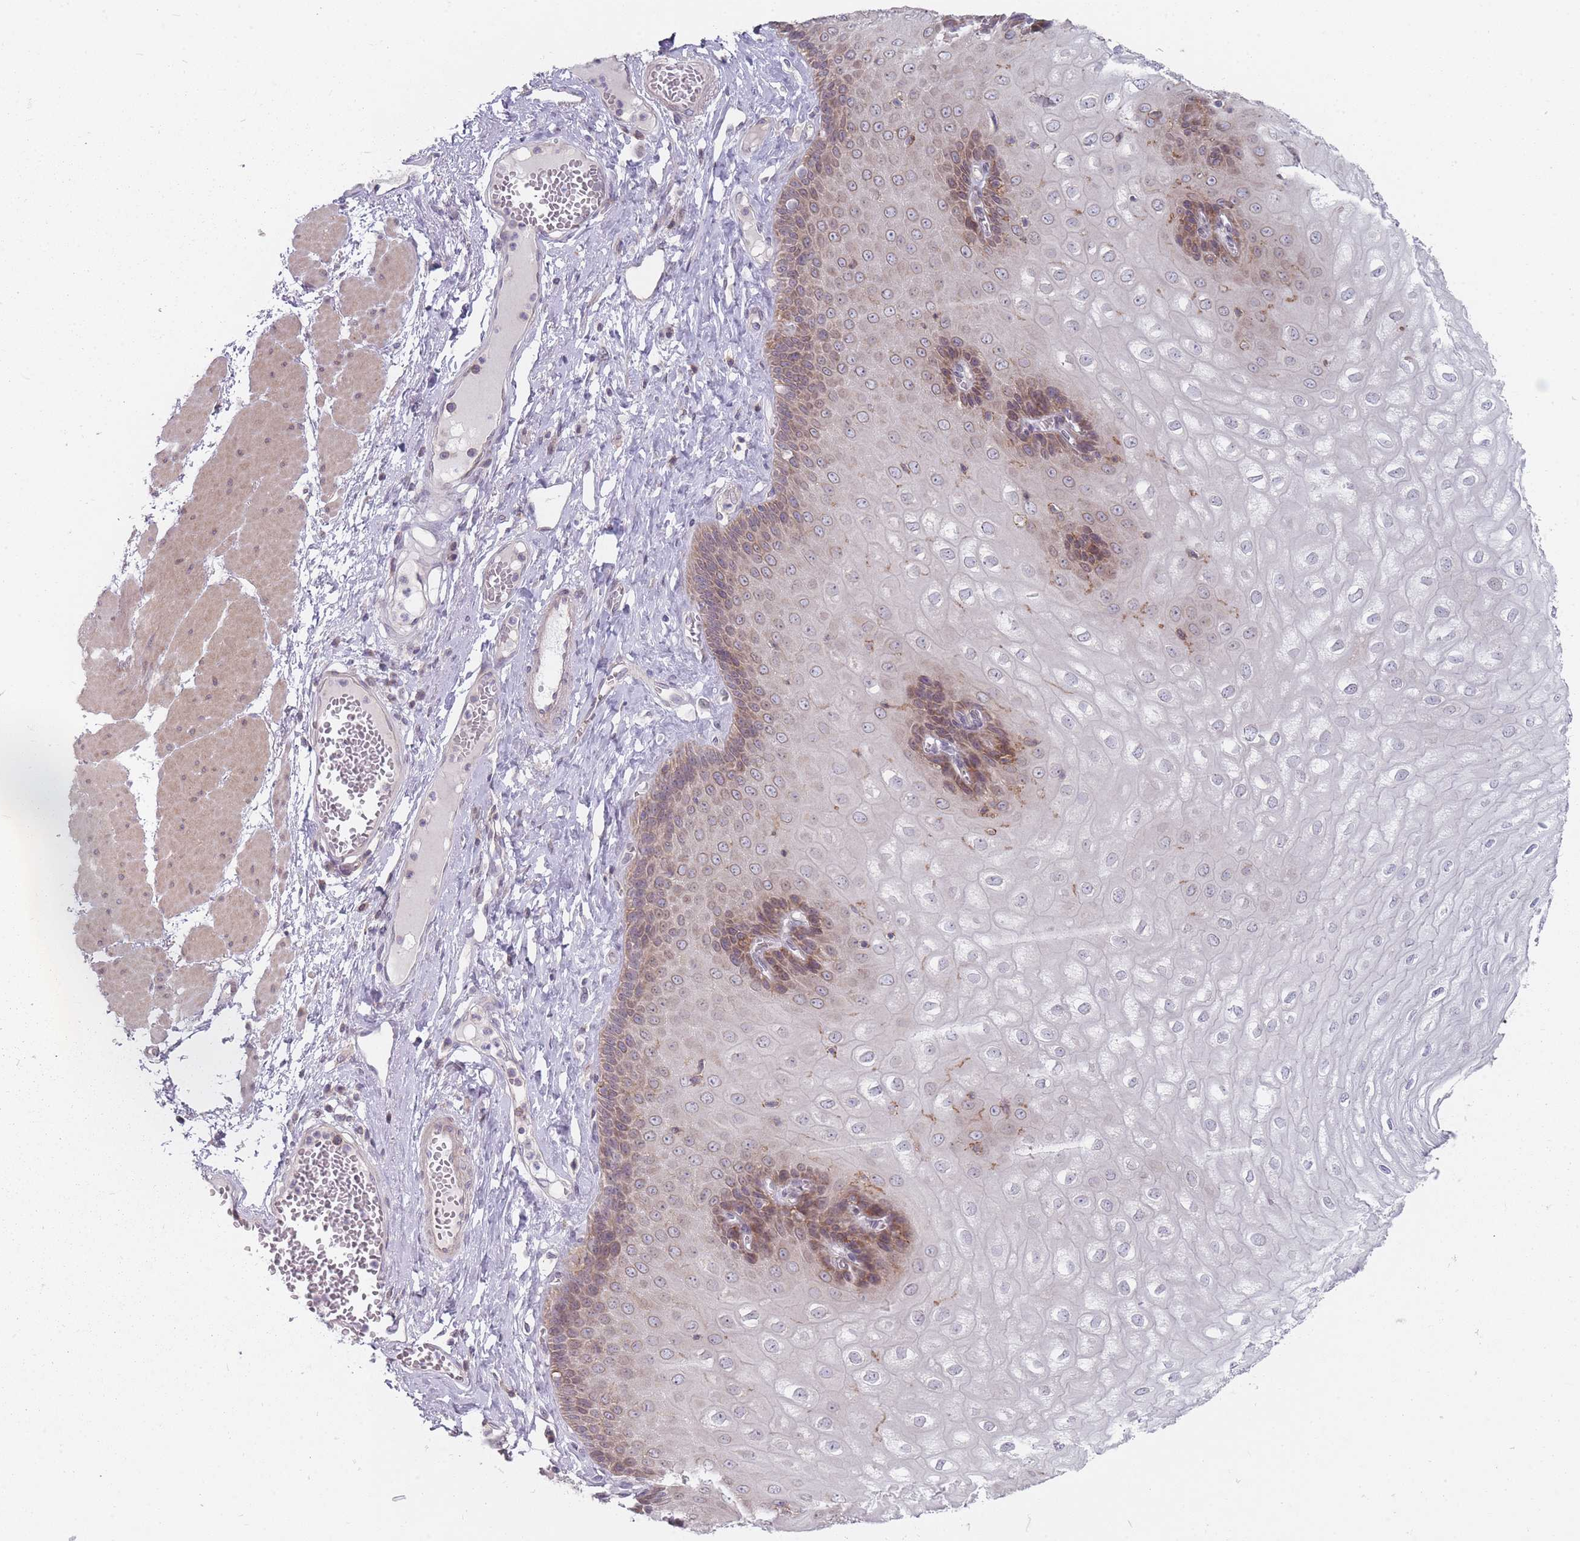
{"staining": {"intensity": "moderate", "quantity": "25%-75%", "location": "cytoplasmic/membranous"}, "tissue": "esophagus", "cell_type": "Squamous epithelial cells", "image_type": "normal", "snomed": [{"axis": "morphology", "description": "Normal tissue, NOS"}, {"axis": "topography", "description": "Esophagus"}], "caption": "Immunohistochemical staining of unremarkable esophagus displays medium levels of moderate cytoplasmic/membranous staining in approximately 25%-75% of squamous epithelial cells. The staining was performed using DAB (3,3'-diaminobenzidine) to visualize the protein expression in brown, while the nuclei were stained in blue with hematoxylin (Magnification: 20x).", "gene": "PCDH12", "patient": {"sex": "male", "age": 60}}